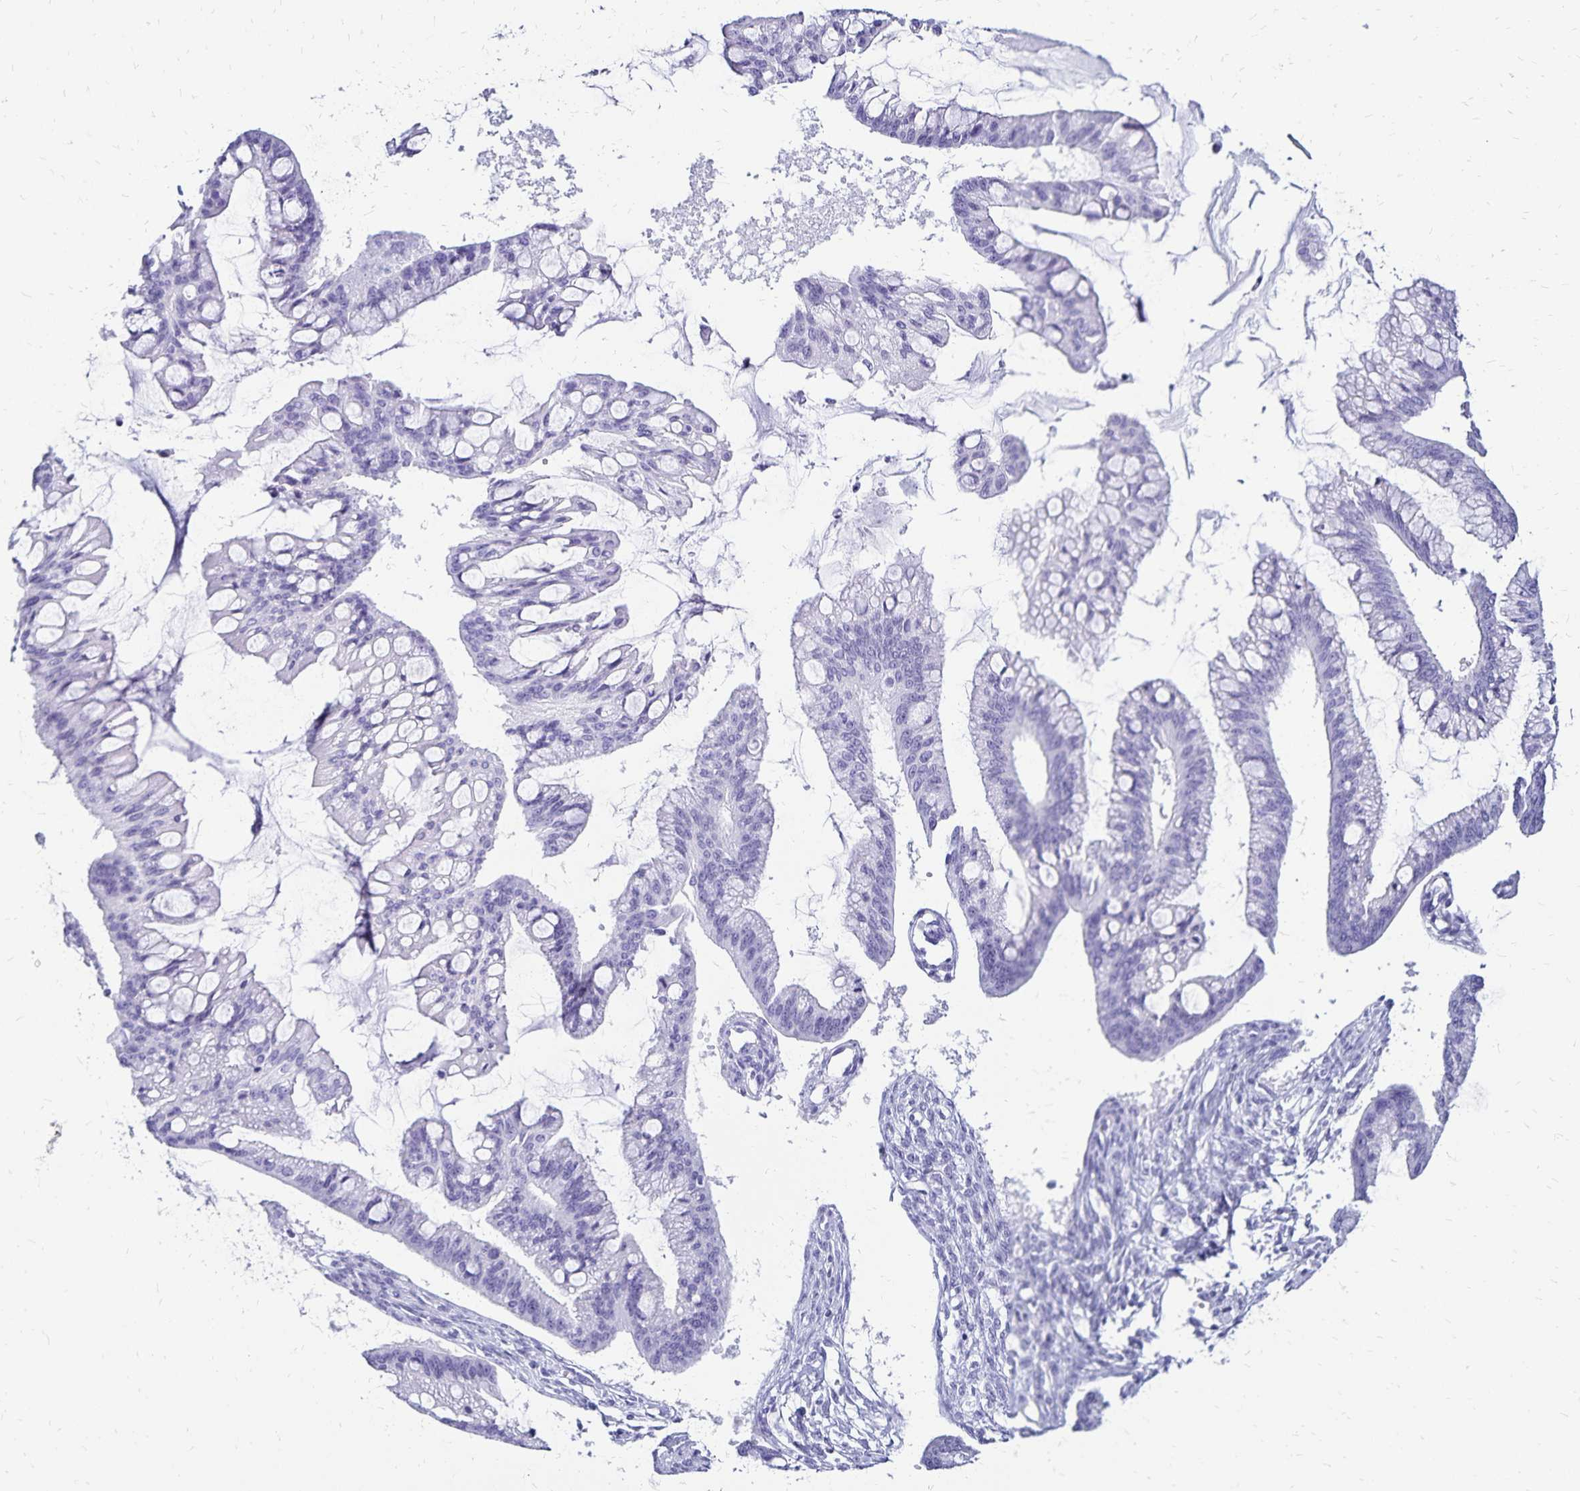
{"staining": {"intensity": "negative", "quantity": "none", "location": "none"}, "tissue": "ovarian cancer", "cell_type": "Tumor cells", "image_type": "cancer", "snomed": [{"axis": "morphology", "description": "Cystadenocarcinoma, mucinous, NOS"}, {"axis": "topography", "description": "Ovary"}], "caption": "This micrograph is of ovarian cancer stained with IHC to label a protein in brown with the nuclei are counter-stained blue. There is no expression in tumor cells.", "gene": "LIN28B", "patient": {"sex": "female", "age": 73}}